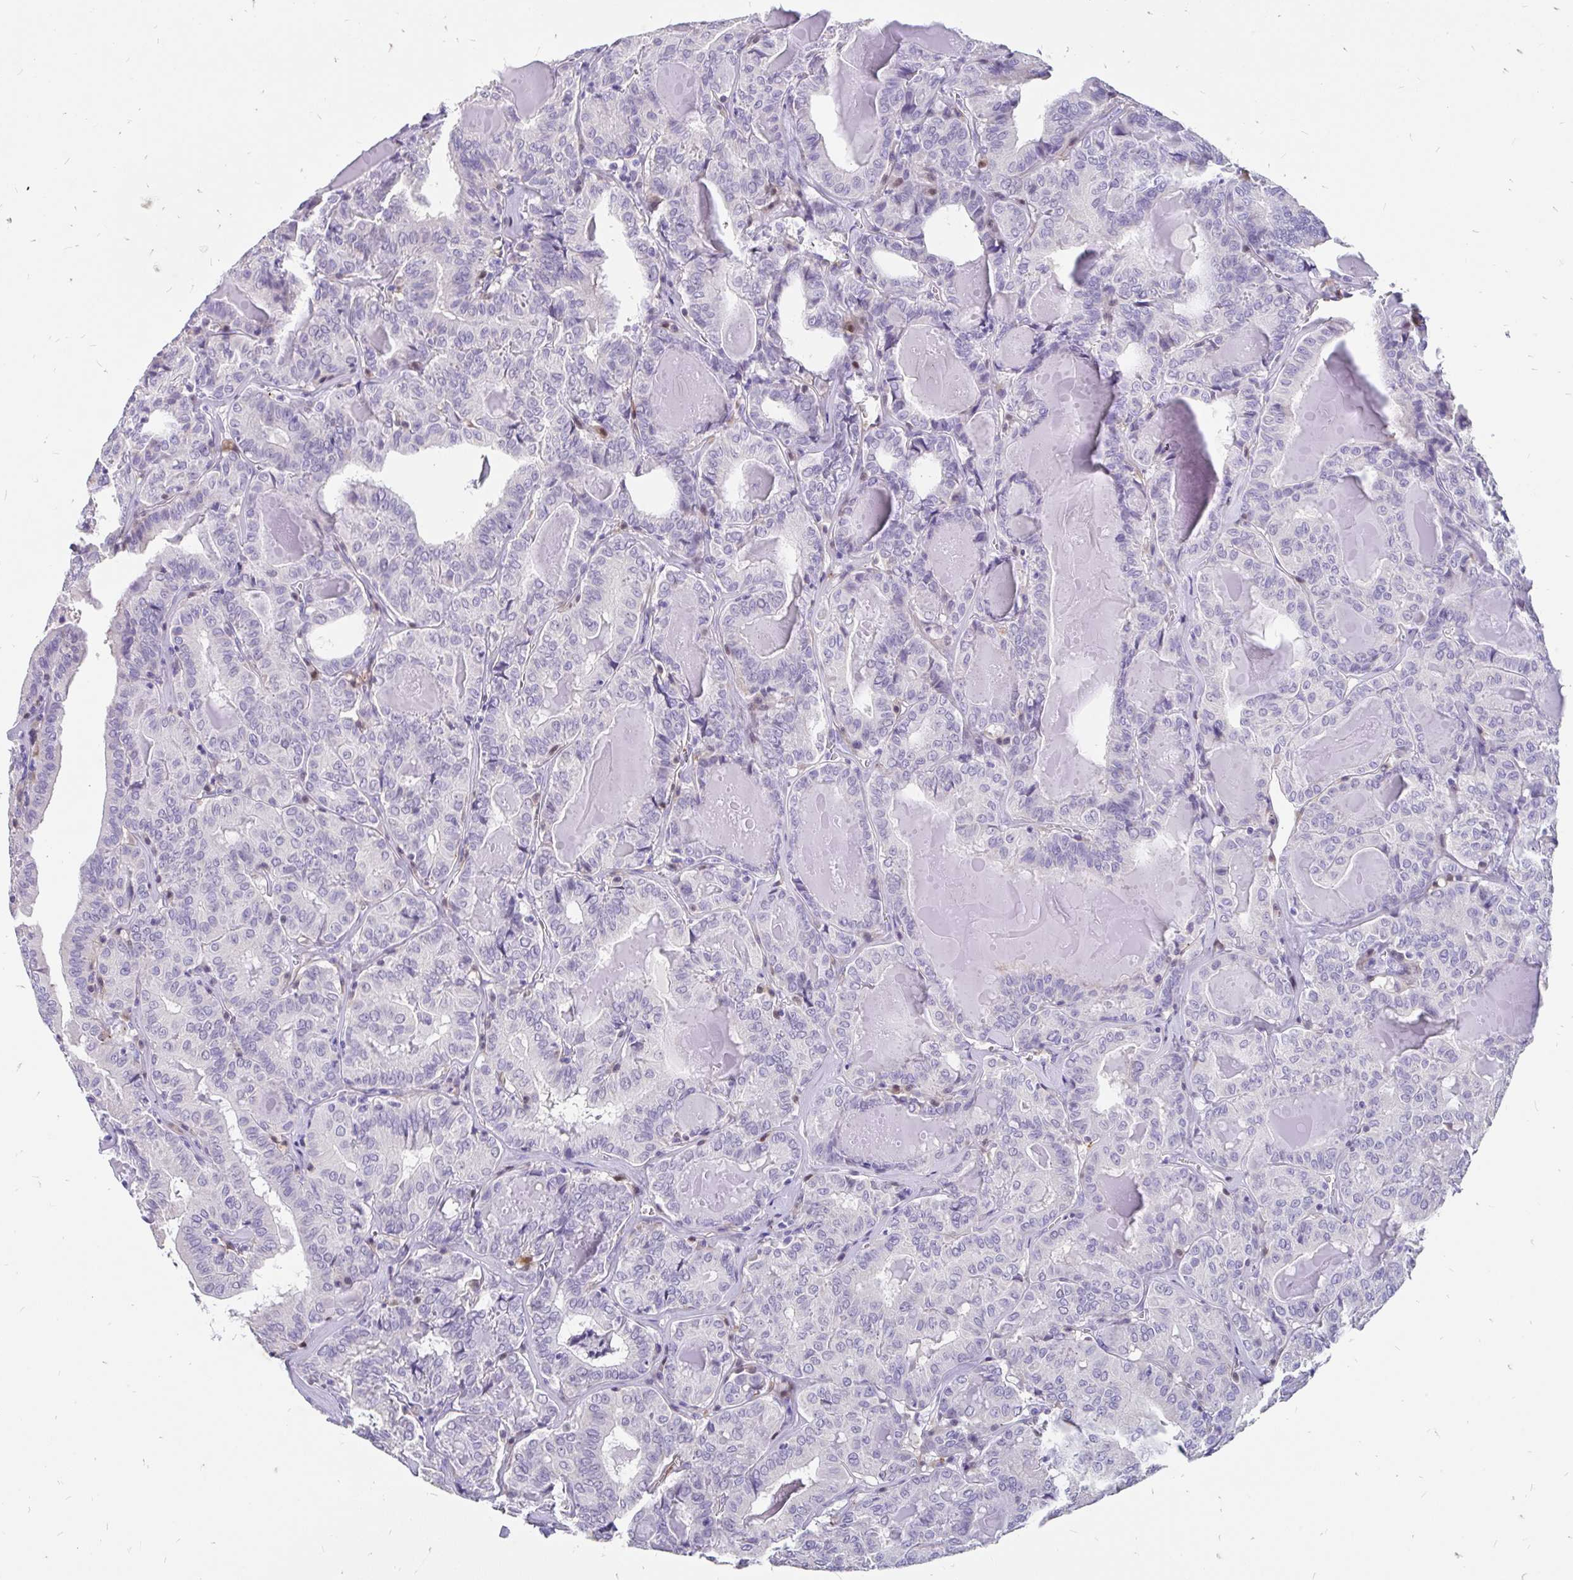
{"staining": {"intensity": "negative", "quantity": "none", "location": "none"}, "tissue": "thyroid cancer", "cell_type": "Tumor cells", "image_type": "cancer", "snomed": [{"axis": "morphology", "description": "Papillary adenocarcinoma, NOS"}, {"axis": "topography", "description": "Thyroid gland"}], "caption": "Tumor cells show no significant positivity in papillary adenocarcinoma (thyroid).", "gene": "EML5", "patient": {"sex": "female", "age": 72}}